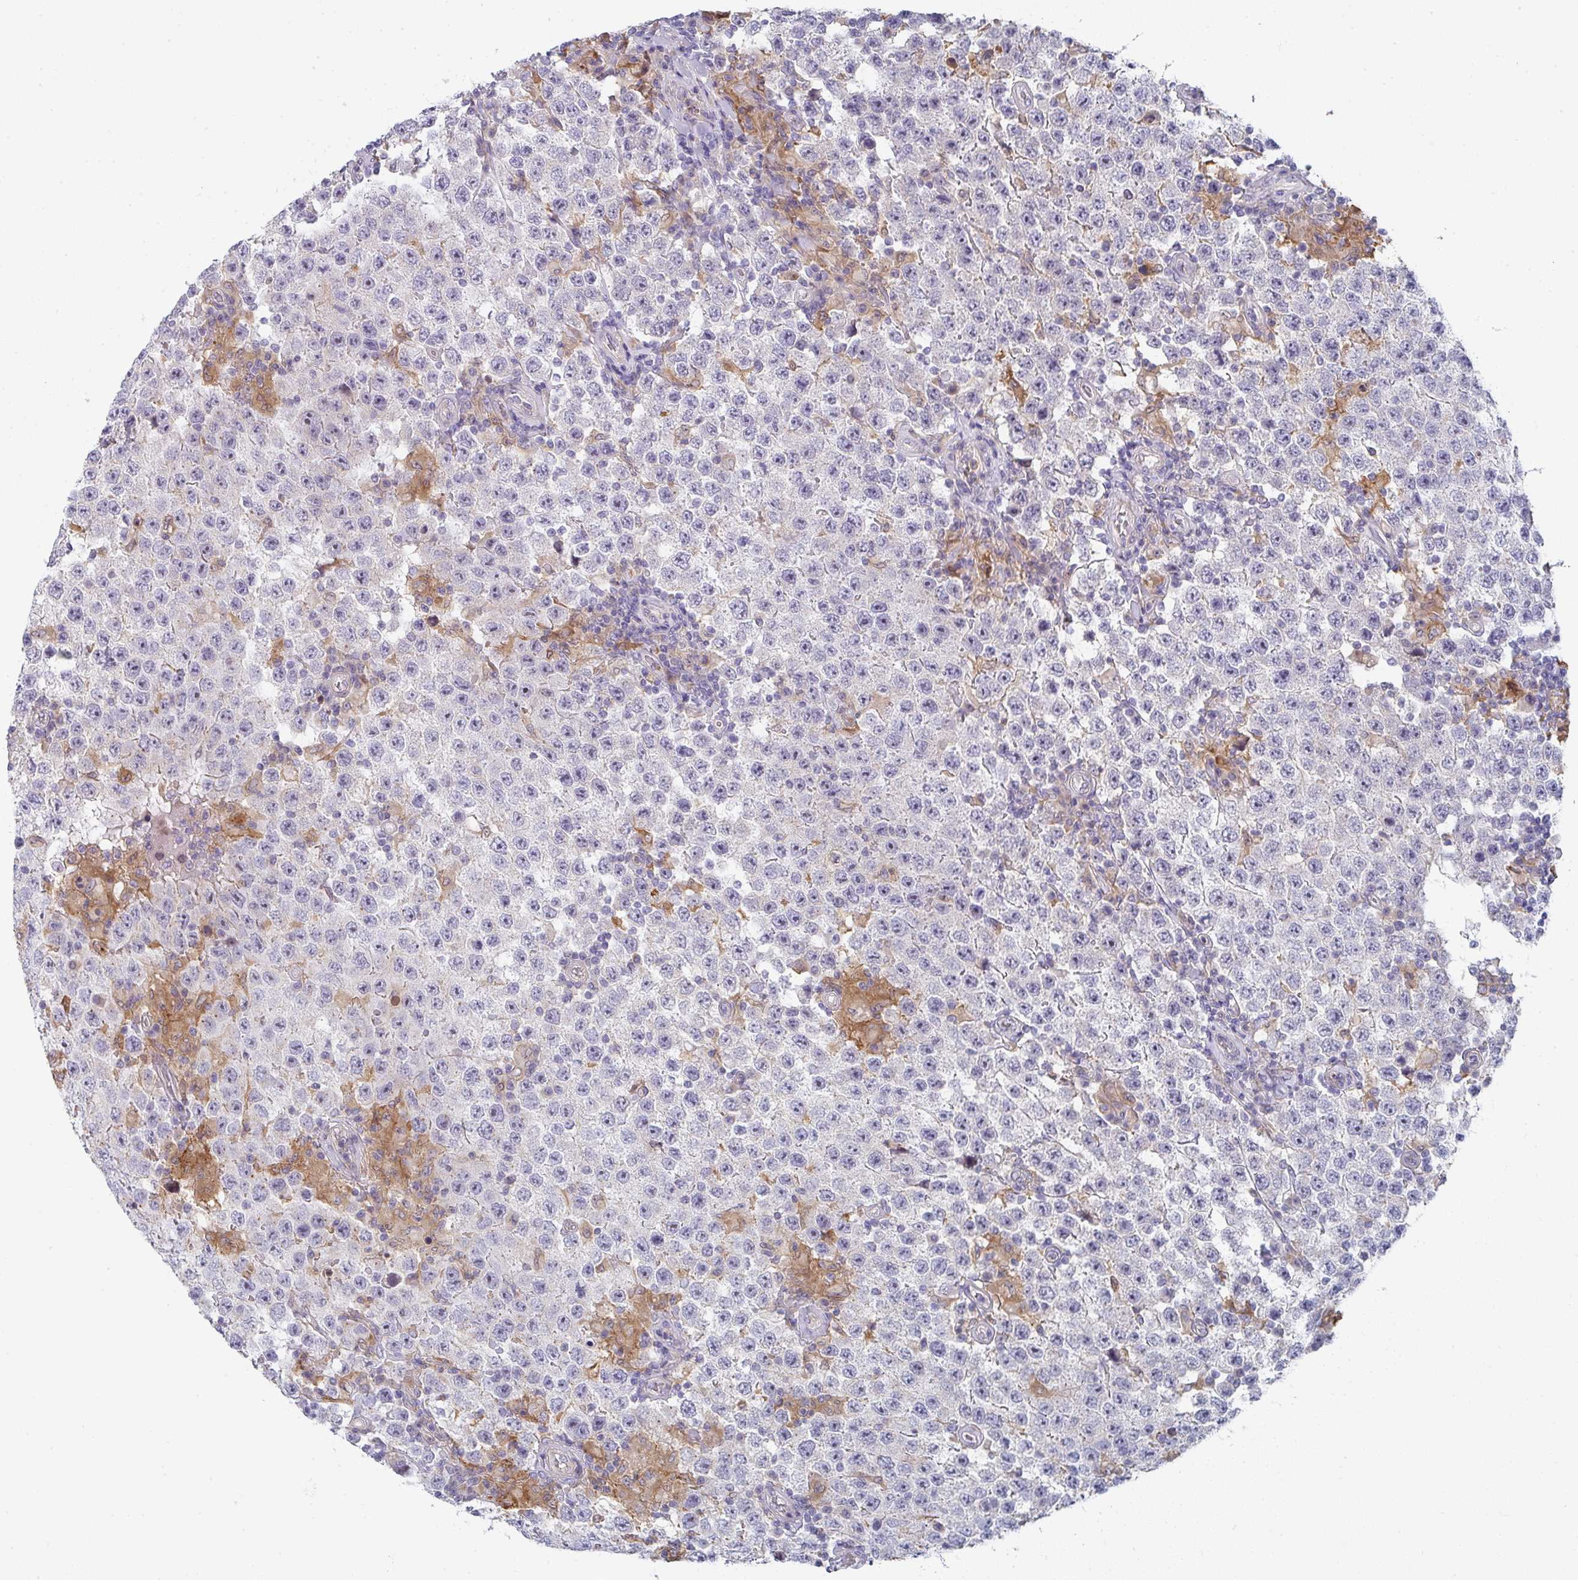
{"staining": {"intensity": "negative", "quantity": "none", "location": "none"}, "tissue": "testis cancer", "cell_type": "Tumor cells", "image_type": "cancer", "snomed": [{"axis": "morphology", "description": "Normal tissue, NOS"}, {"axis": "morphology", "description": "Urothelial carcinoma, High grade"}, {"axis": "morphology", "description": "Seminoma, NOS"}, {"axis": "morphology", "description": "Carcinoma, Embryonal, NOS"}, {"axis": "topography", "description": "Urinary bladder"}, {"axis": "topography", "description": "Testis"}], "caption": "The histopathology image shows no significant staining in tumor cells of testis embryonal carcinoma.", "gene": "KLHL33", "patient": {"sex": "male", "age": 41}}